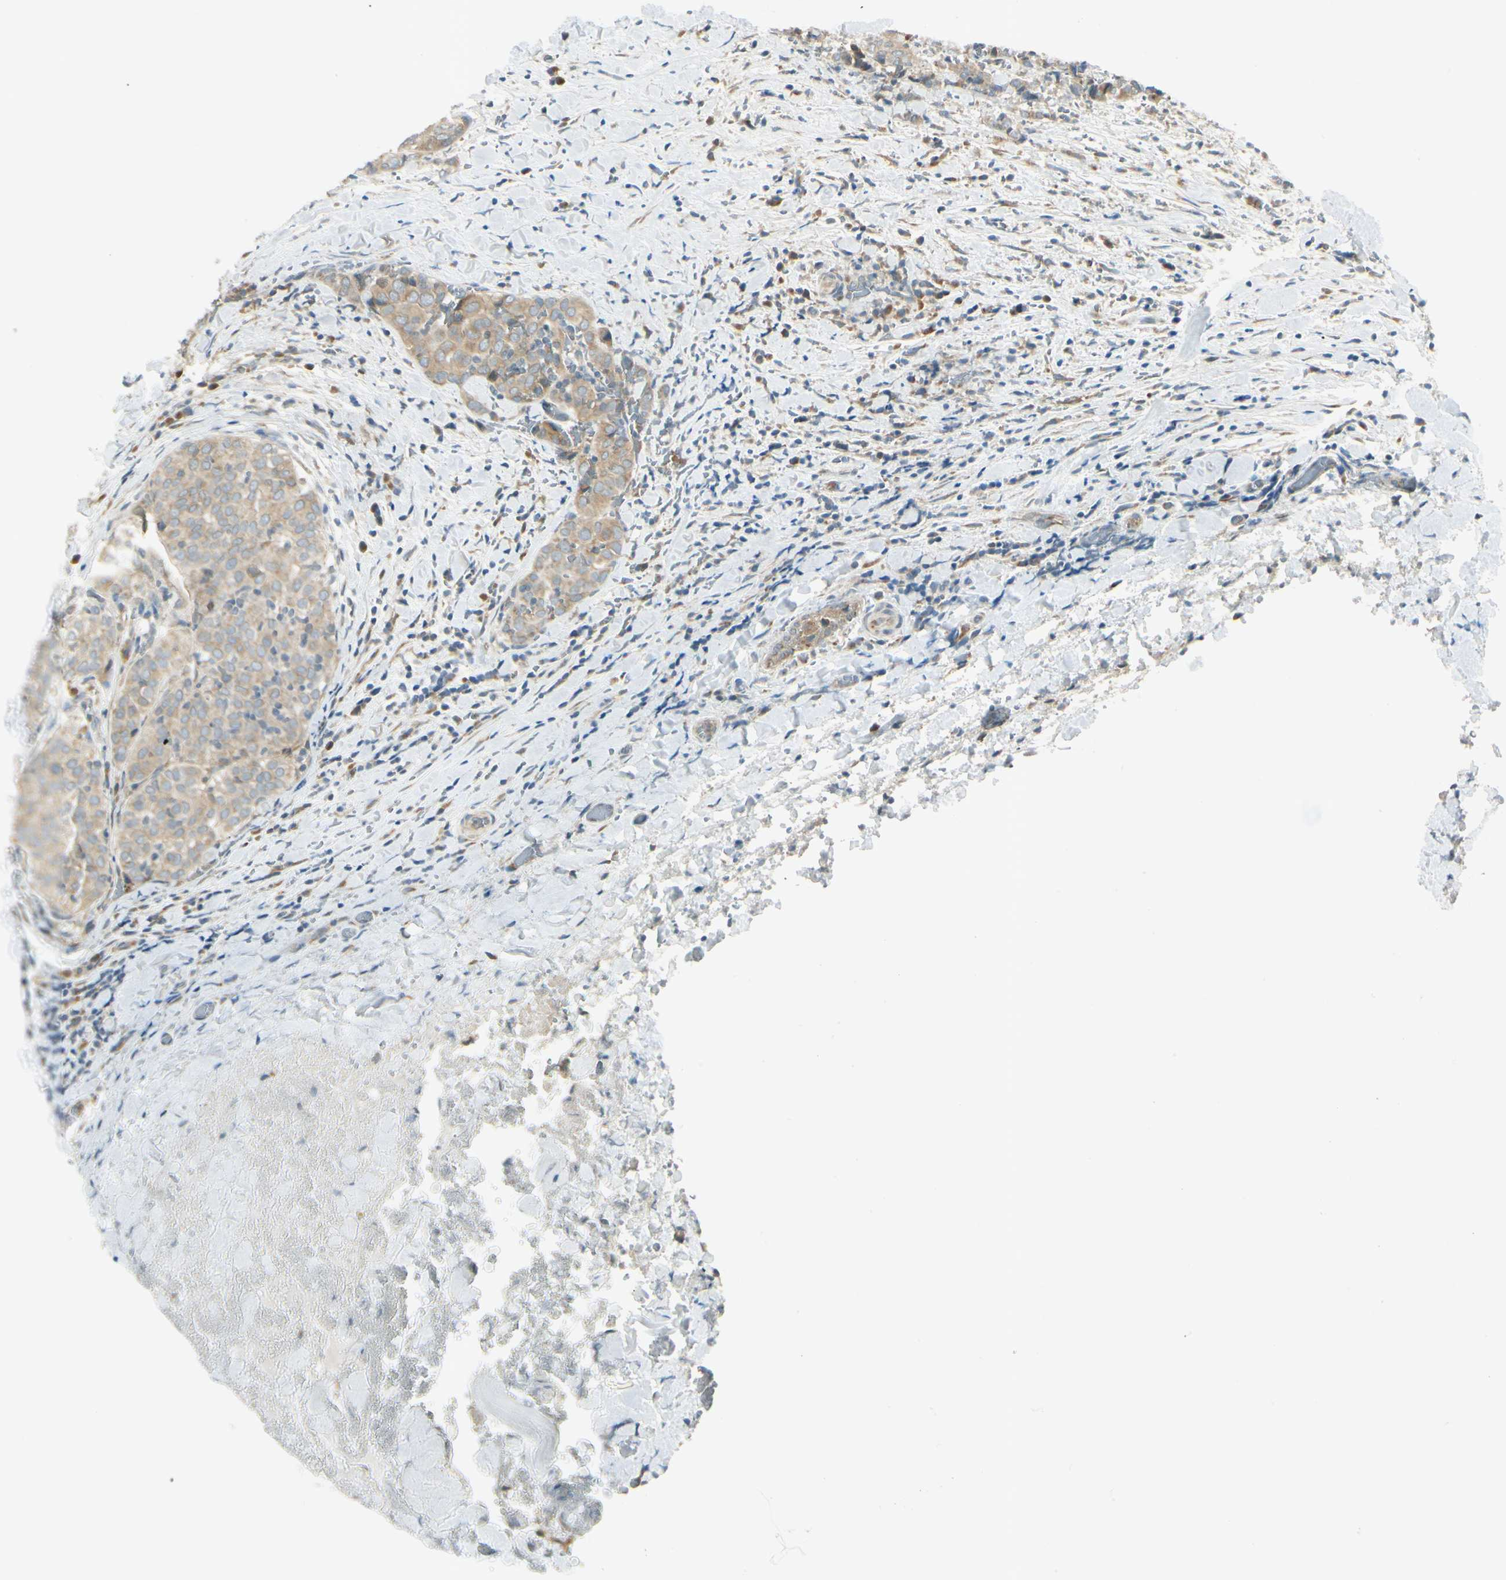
{"staining": {"intensity": "moderate", "quantity": ">75%", "location": "cytoplasmic/membranous"}, "tissue": "thyroid cancer", "cell_type": "Tumor cells", "image_type": "cancer", "snomed": [{"axis": "morphology", "description": "Normal tissue, NOS"}, {"axis": "morphology", "description": "Papillary adenocarcinoma, NOS"}, {"axis": "topography", "description": "Thyroid gland"}], "caption": "Thyroid cancer tissue reveals moderate cytoplasmic/membranous staining in approximately >75% of tumor cells", "gene": "BNIP1", "patient": {"sex": "female", "age": 30}}